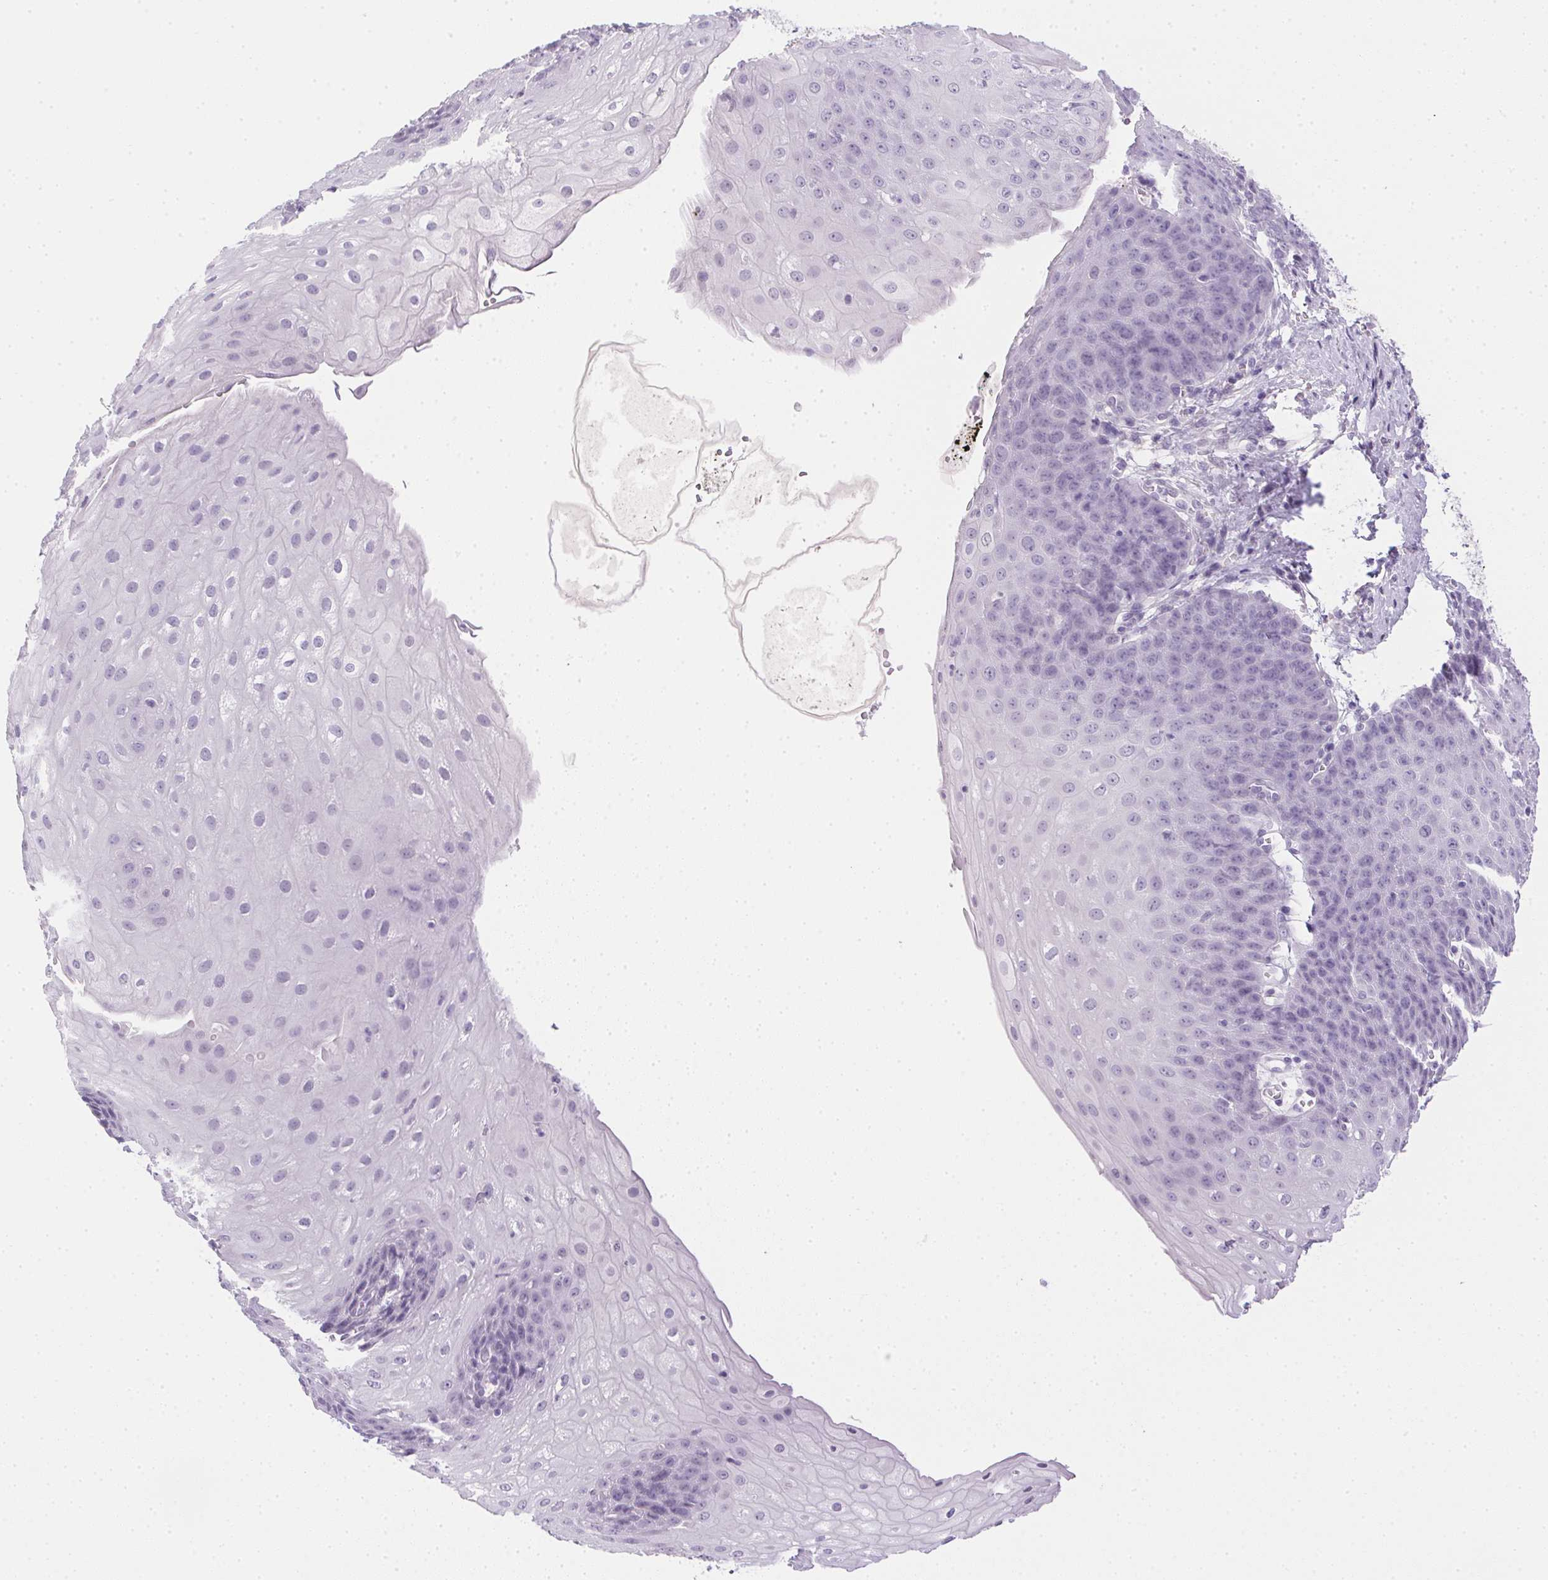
{"staining": {"intensity": "negative", "quantity": "none", "location": "none"}, "tissue": "esophagus", "cell_type": "Squamous epithelial cells", "image_type": "normal", "snomed": [{"axis": "morphology", "description": "Normal tissue, NOS"}, {"axis": "topography", "description": "Esophagus"}], "caption": "The image demonstrates no significant positivity in squamous epithelial cells of esophagus.", "gene": "PRL", "patient": {"sex": "male", "age": 71}}